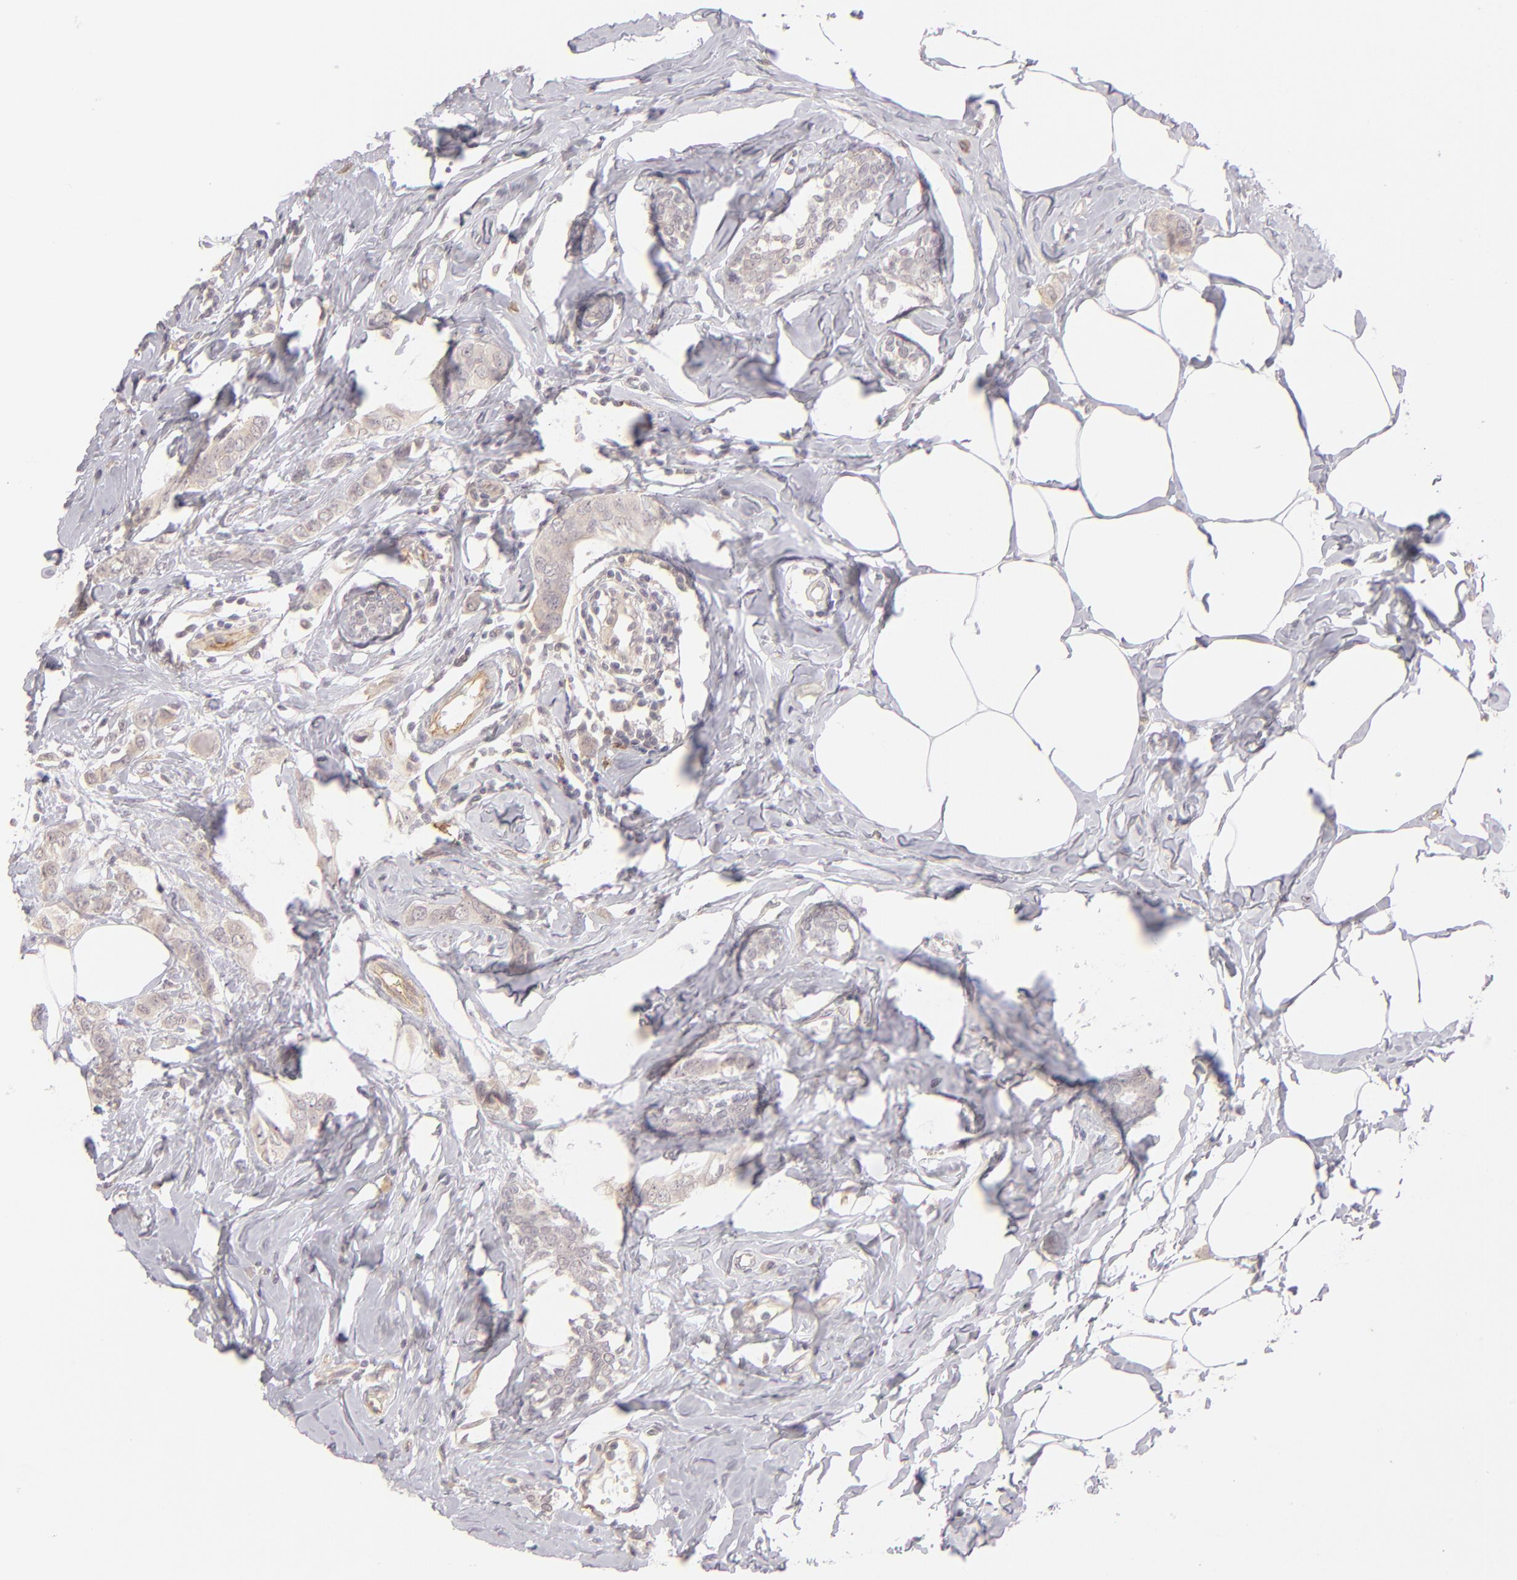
{"staining": {"intensity": "weak", "quantity": "25%-75%", "location": "cytoplasmic/membranous"}, "tissue": "breast cancer", "cell_type": "Tumor cells", "image_type": "cancer", "snomed": [{"axis": "morphology", "description": "Normal tissue, NOS"}, {"axis": "morphology", "description": "Duct carcinoma"}, {"axis": "topography", "description": "Breast"}], "caption": "A low amount of weak cytoplasmic/membranous positivity is seen in approximately 25%-75% of tumor cells in breast cancer (infiltrating ductal carcinoma) tissue.", "gene": "THBD", "patient": {"sex": "female", "age": 50}}